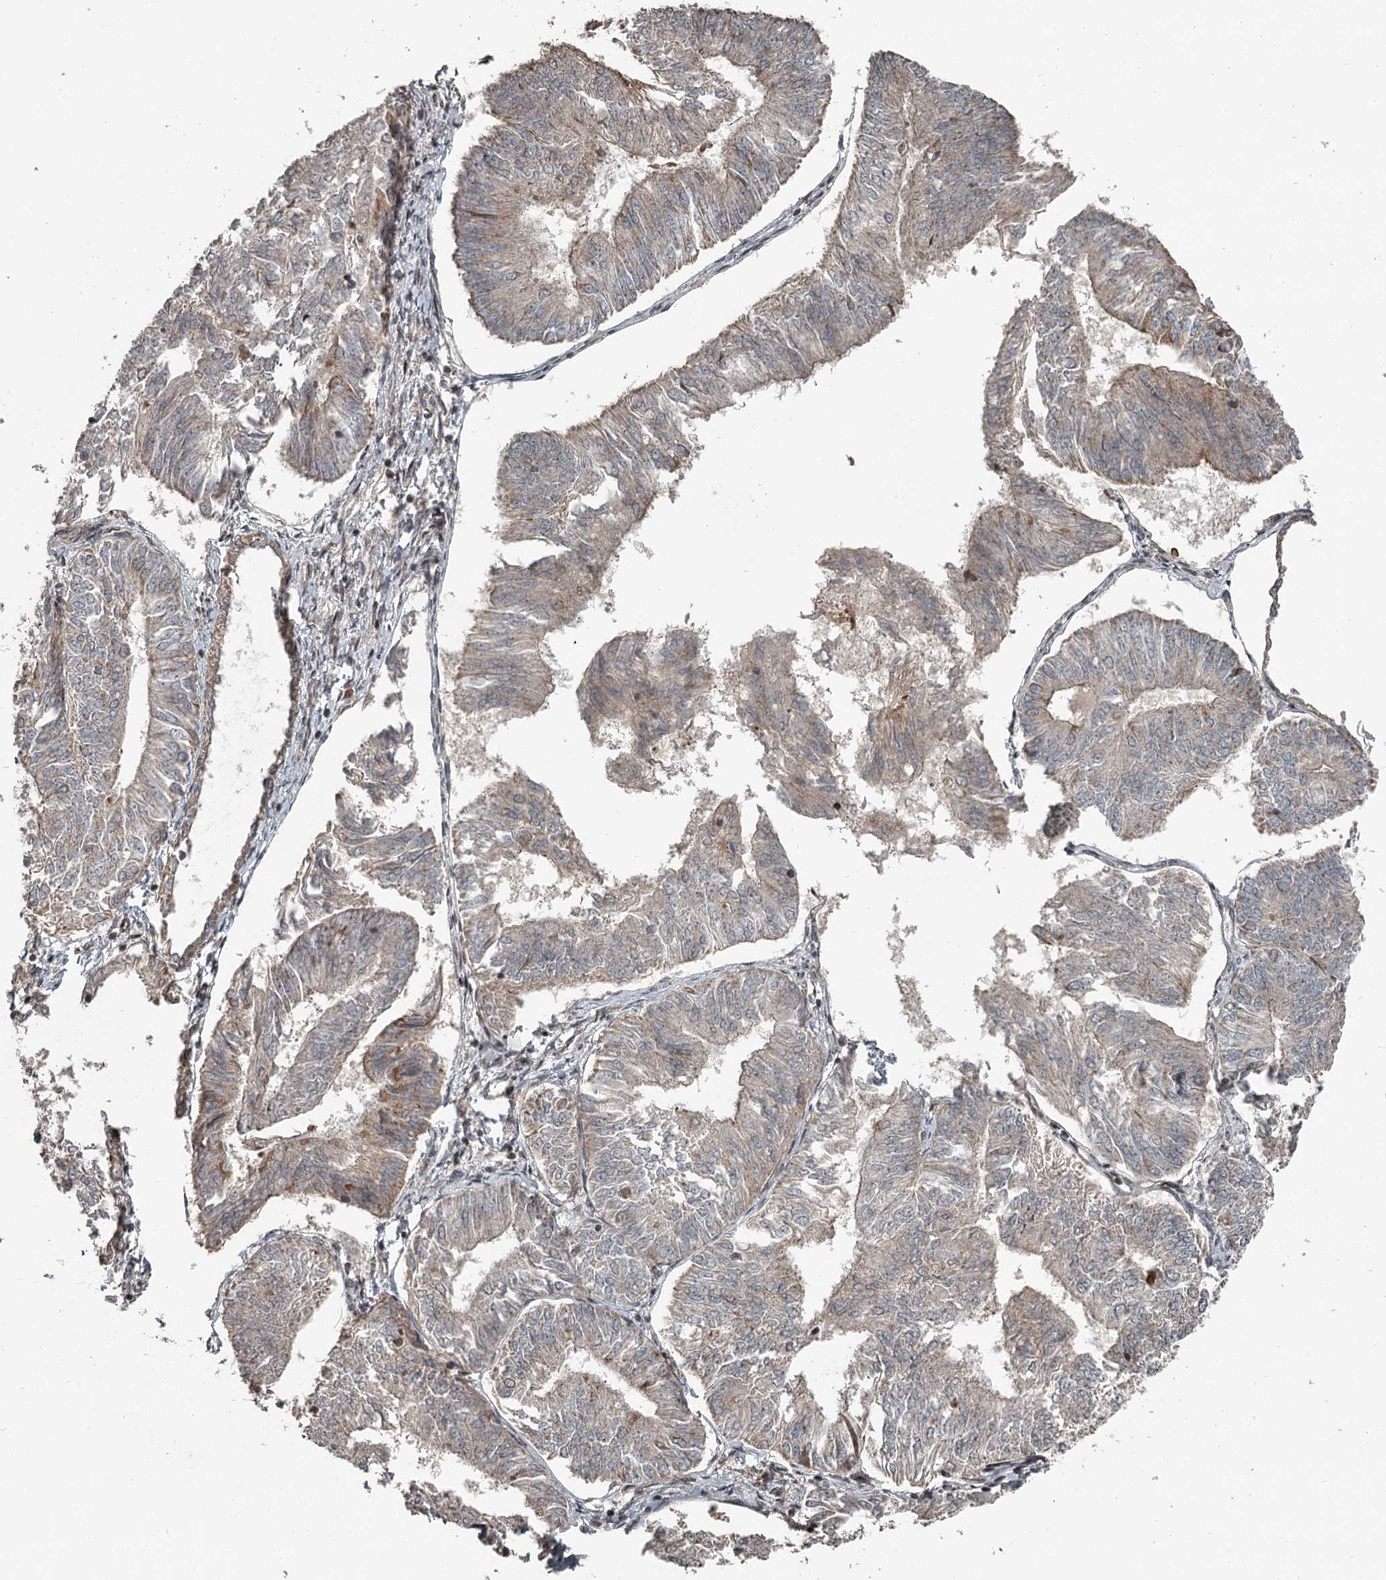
{"staining": {"intensity": "weak", "quantity": "25%-75%", "location": "cytoplasmic/membranous"}, "tissue": "endometrial cancer", "cell_type": "Tumor cells", "image_type": "cancer", "snomed": [{"axis": "morphology", "description": "Adenocarcinoma, NOS"}, {"axis": "topography", "description": "Endometrium"}], "caption": "Immunohistochemical staining of endometrial cancer exhibits weak cytoplasmic/membranous protein positivity in about 25%-75% of tumor cells.", "gene": "RASSF8", "patient": {"sex": "female", "age": 58}}